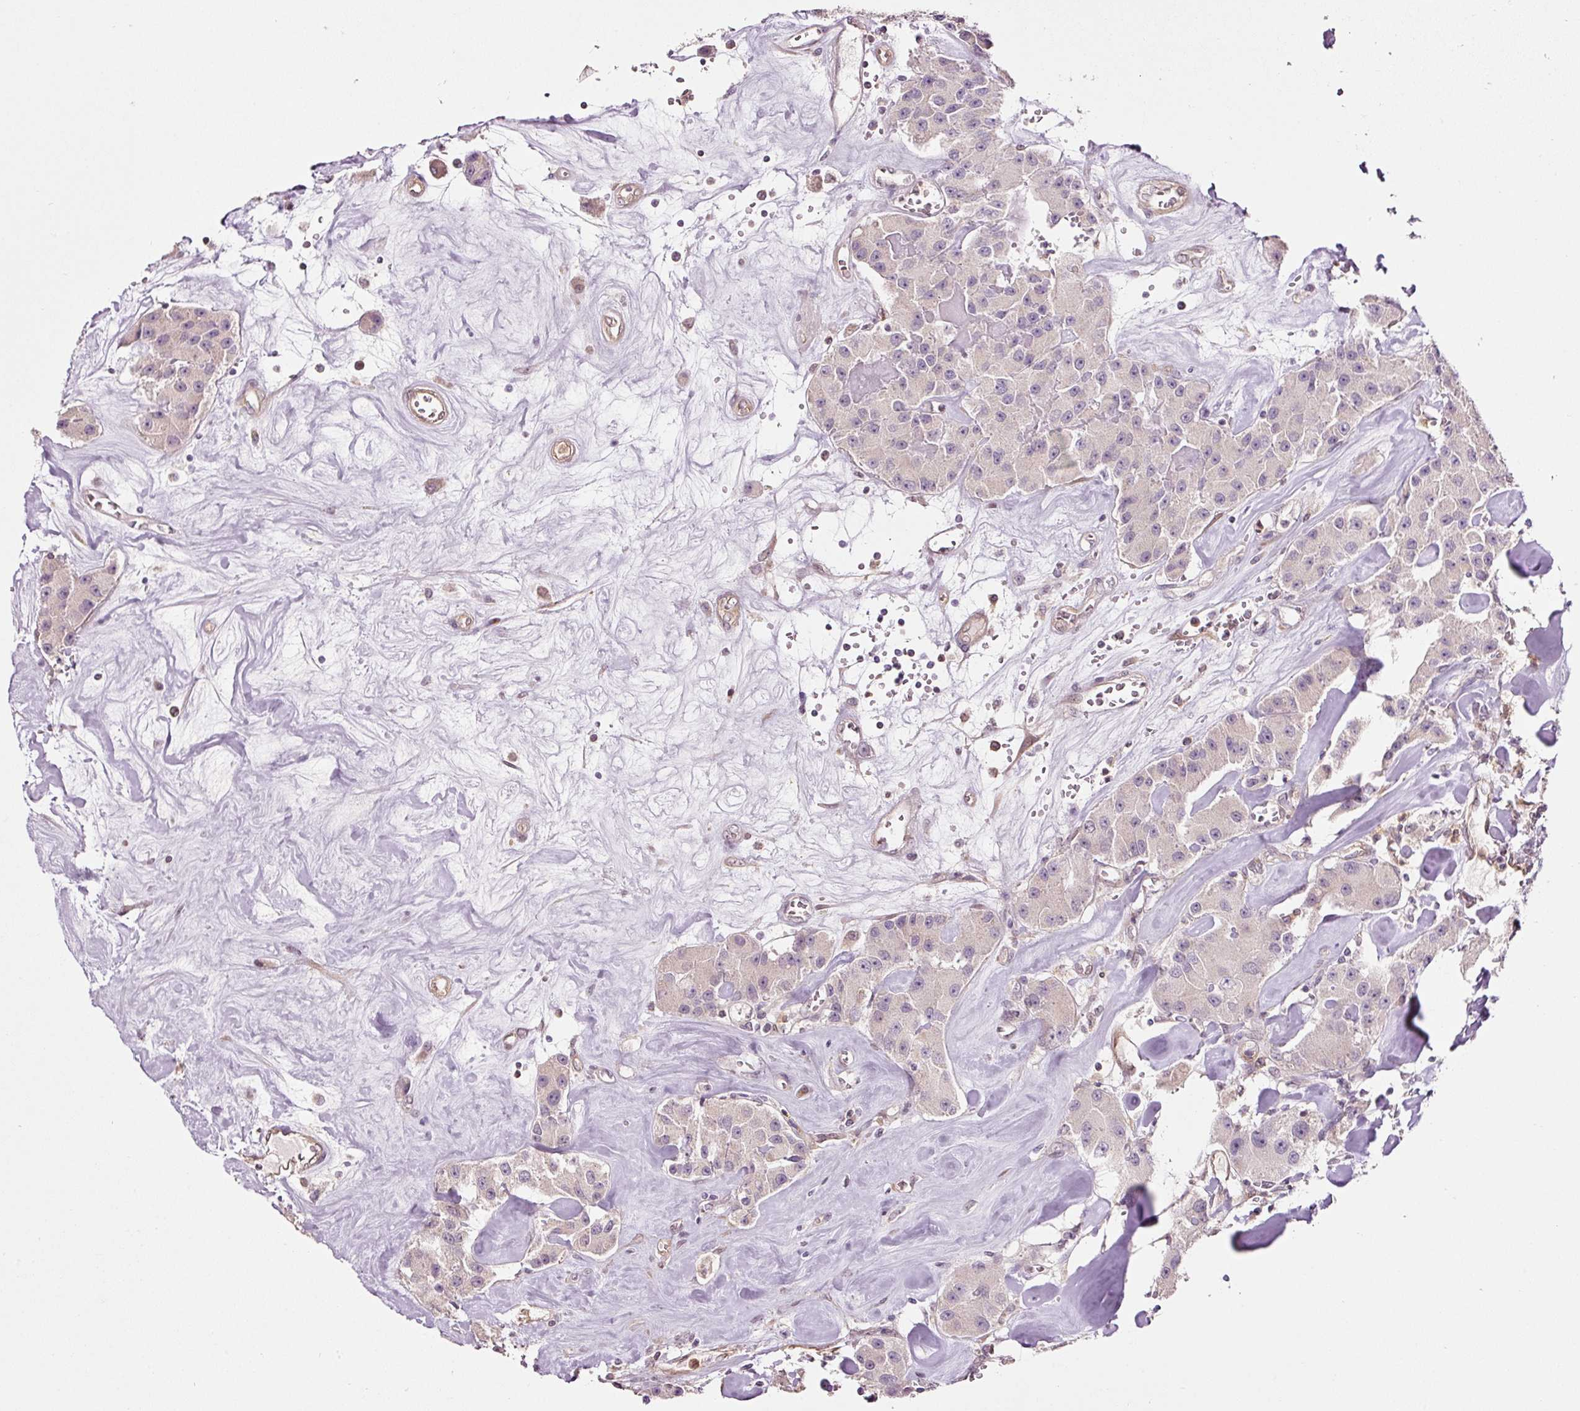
{"staining": {"intensity": "negative", "quantity": "none", "location": "none"}, "tissue": "carcinoid", "cell_type": "Tumor cells", "image_type": "cancer", "snomed": [{"axis": "morphology", "description": "Carcinoid, malignant, NOS"}, {"axis": "topography", "description": "Pancreas"}], "caption": "The immunohistochemistry (IHC) micrograph has no significant positivity in tumor cells of carcinoid tissue.", "gene": "FBXL14", "patient": {"sex": "male", "age": 41}}